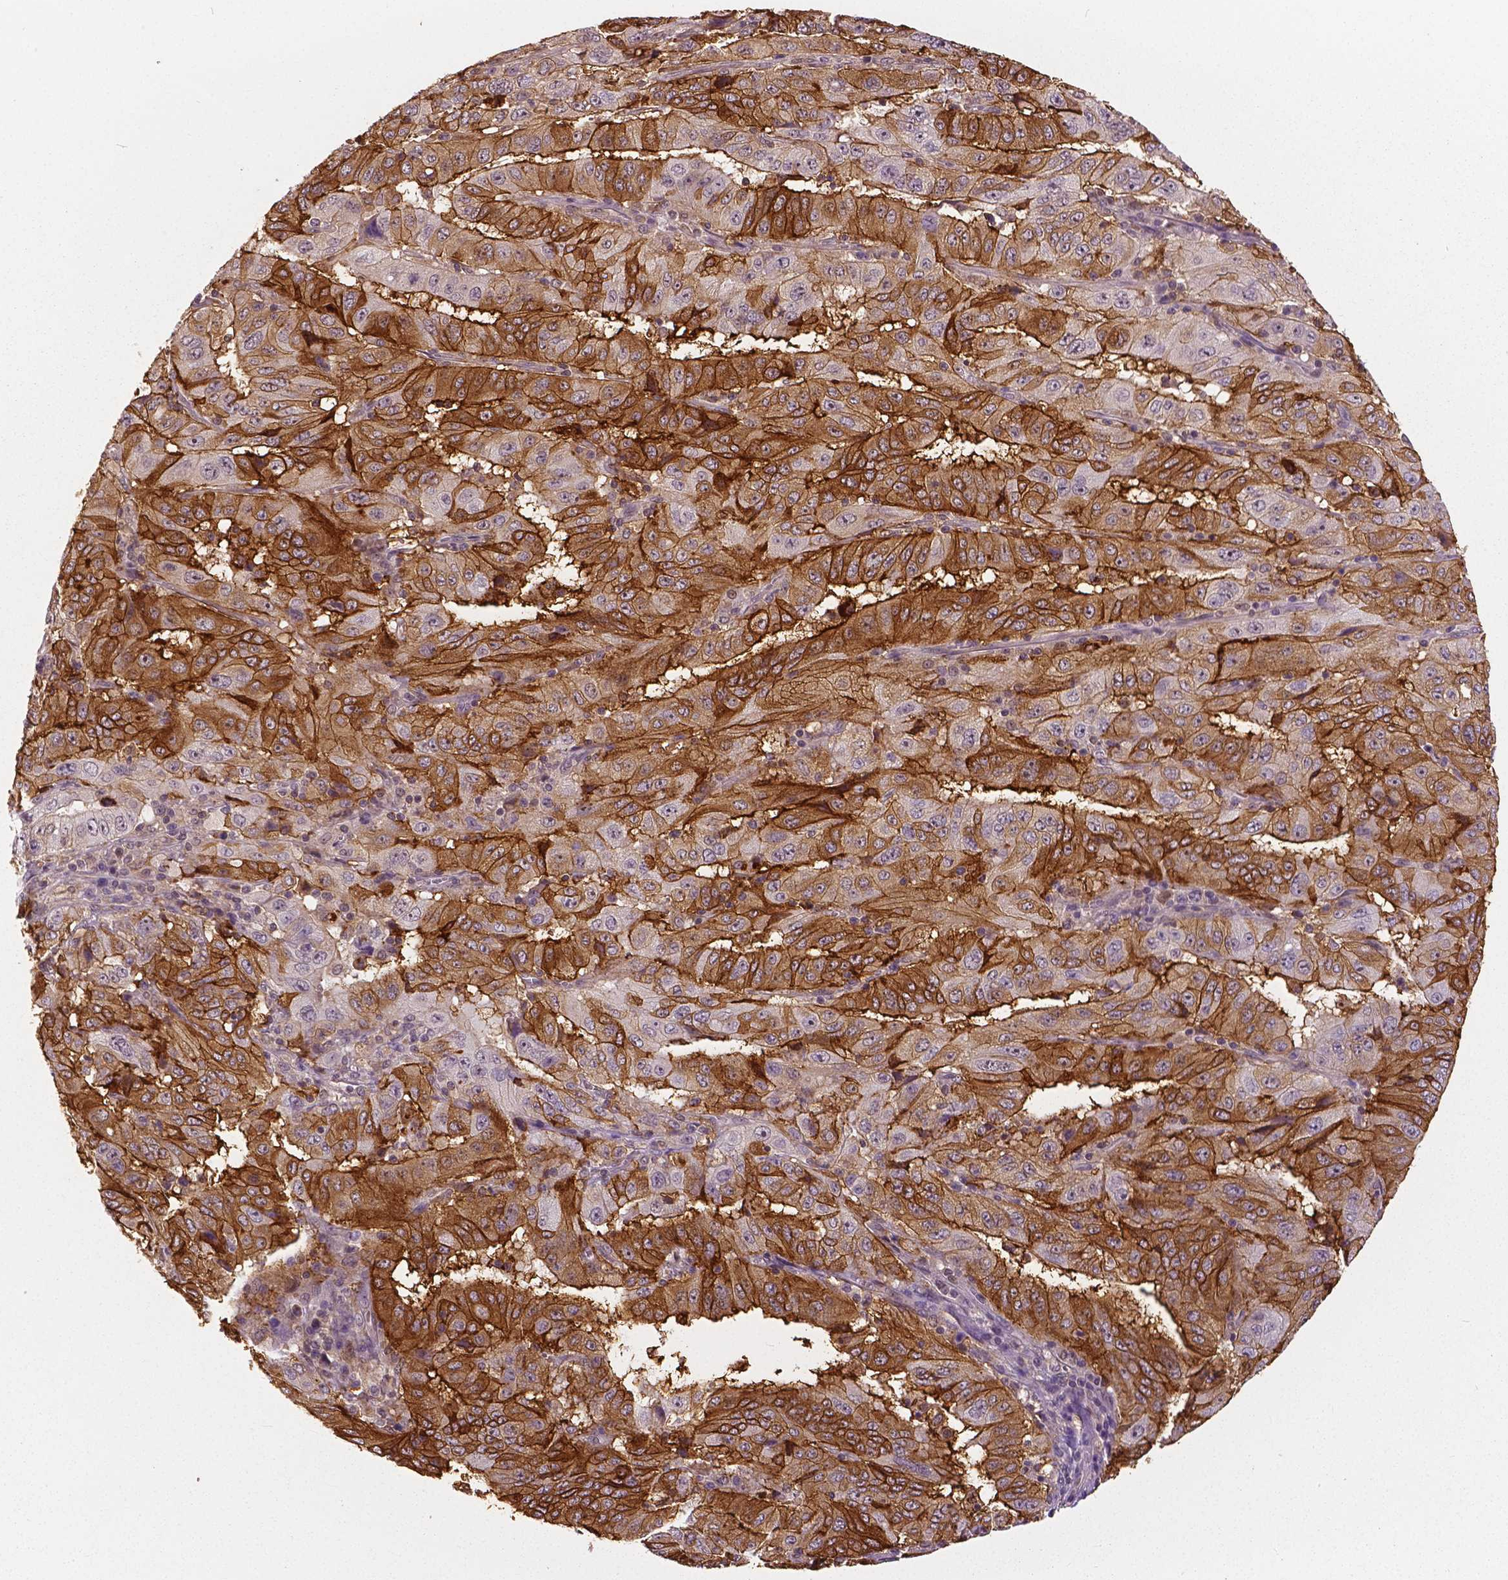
{"staining": {"intensity": "strong", "quantity": "25%-75%", "location": "cytoplasmic/membranous"}, "tissue": "pancreatic cancer", "cell_type": "Tumor cells", "image_type": "cancer", "snomed": [{"axis": "morphology", "description": "Adenocarcinoma, NOS"}, {"axis": "topography", "description": "Pancreas"}], "caption": "Brown immunohistochemical staining in adenocarcinoma (pancreatic) displays strong cytoplasmic/membranous staining in about 25%-75% of tumor cells.", "gene": "ANXA13", "patient": {"sex": "male", "age": 63}}